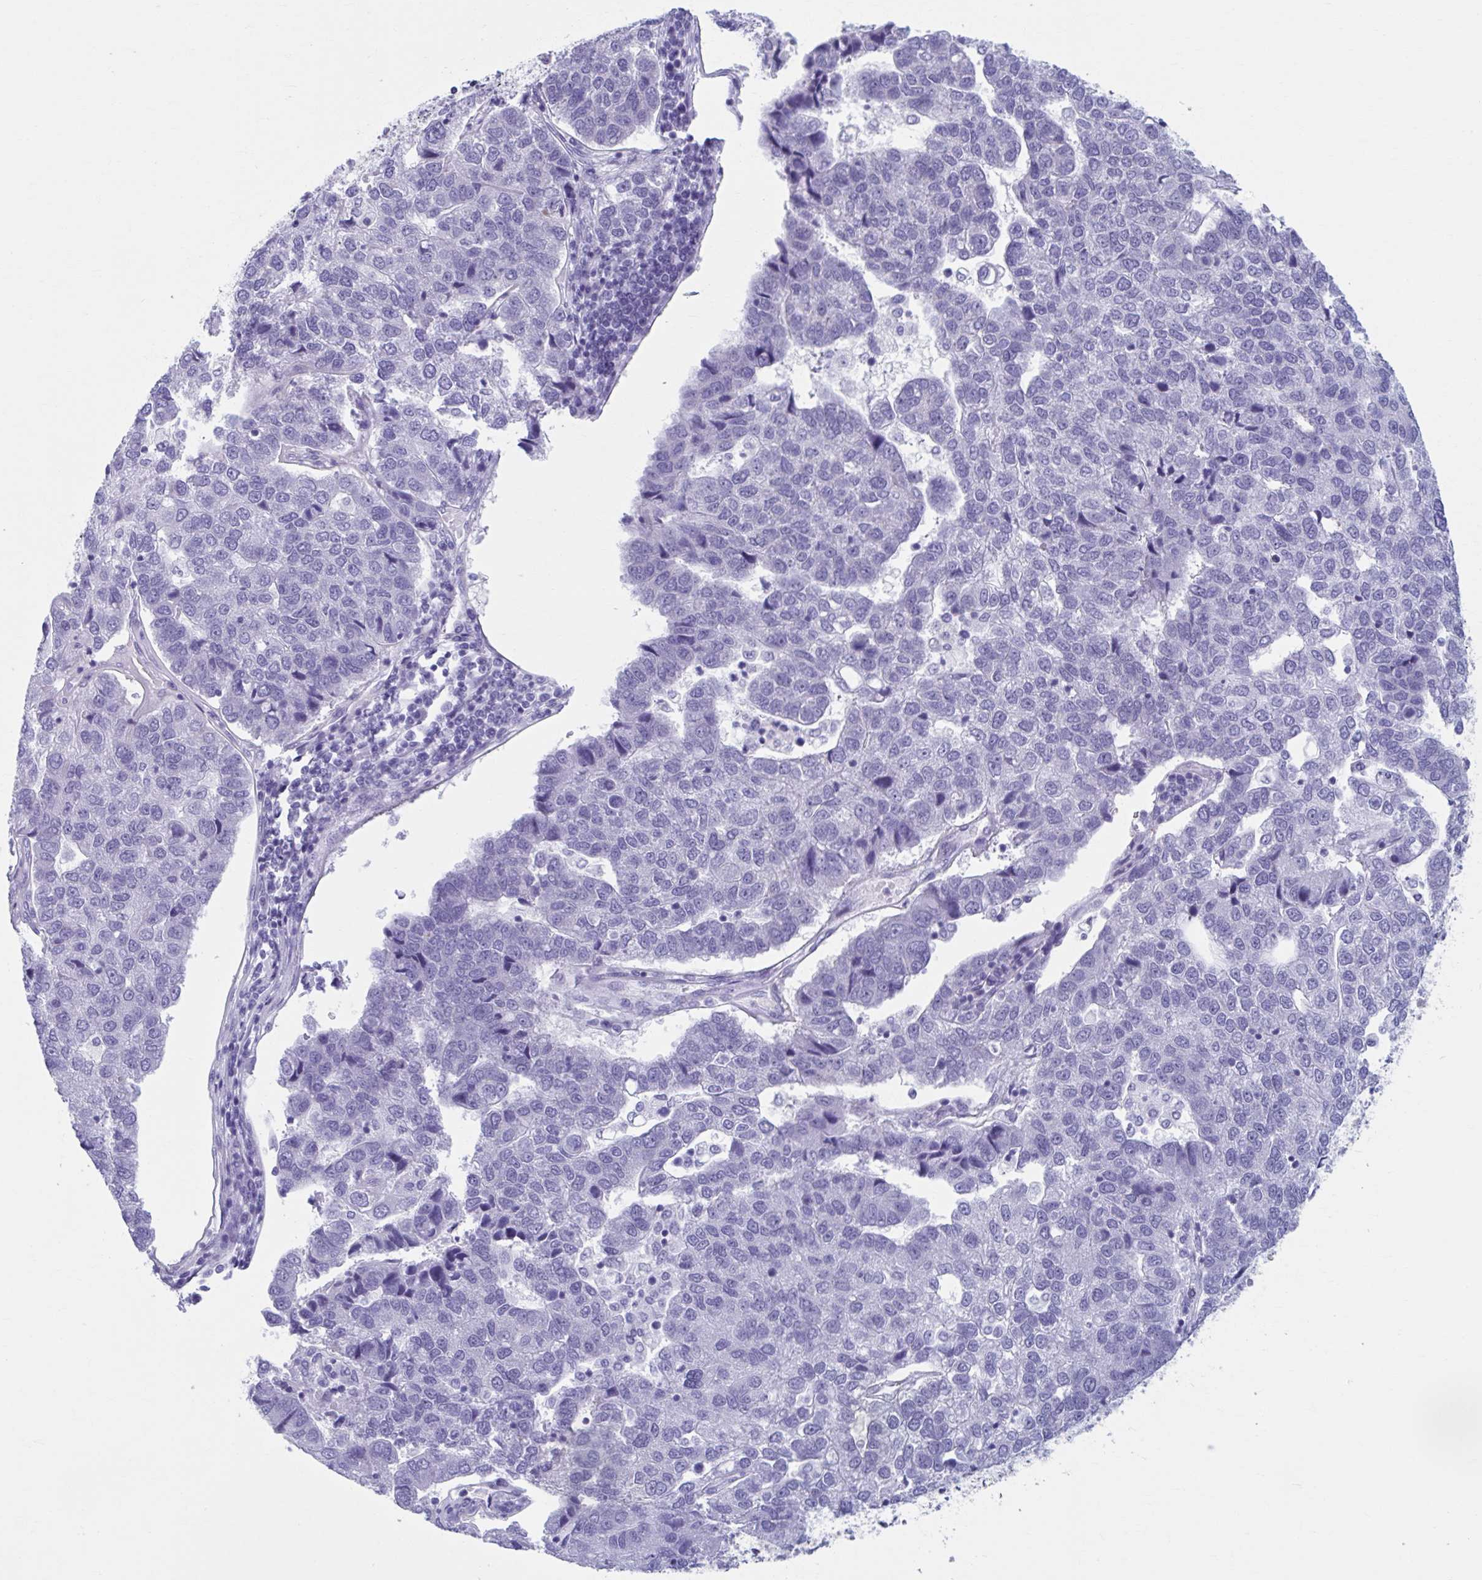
{"staining": {"intensity": "negative", "quantity": "none", "location": "none"}, "tissue": "pancreatic cancer", "cell_type": "Tumor cells", "image_type": "cancer", "snomed": [{"axis": "morphology", "description": "Adenocarcinoma, NOS"}, {"axis": "topography", "description": "Pancreas"}], "caption": "Immunohistochemistry (IHC) of pancreatic cancer (adenocarcinoma) reveals no staining in tumor cells.", "gene": "KCNE2", "patient": {"sex": "female", "age": 61}}